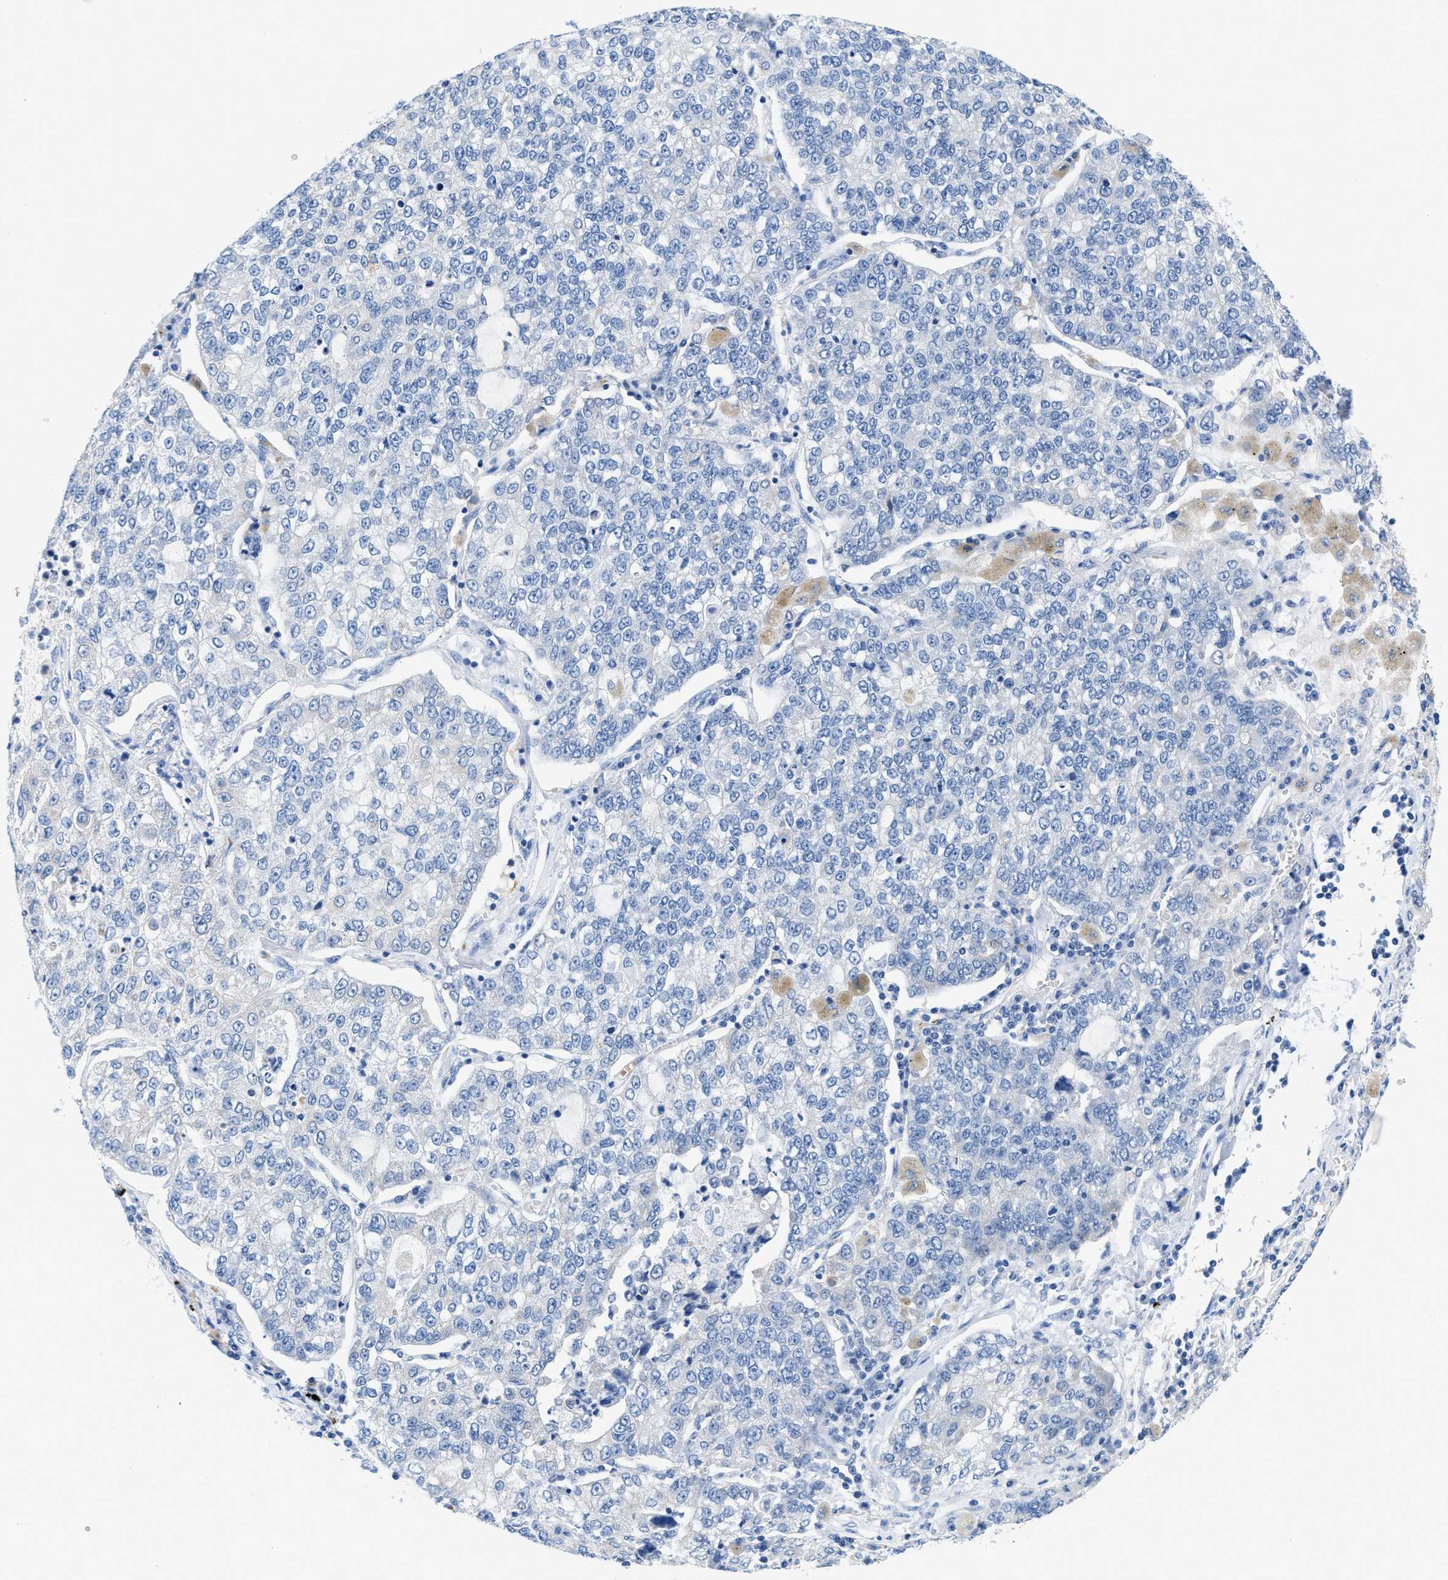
{"staining": {"intensity": "negative", "quantity": "none", "location": "none"}, "tissue": "lung cancer", "cell_type": "Tumor cells", "image_type": "cancer", "snomed": [{"axis": "morphology", "description": "Adenocarcinoma, NOS"}, {"axis": "topography", "description": "Lung"}], "caption": "Human adenocarcinoma (lung) stained for a protein using IHC displays no positivity in tumor cells.", "gene": "BPGM", "patient": {"sex": "male", "age": 49}}